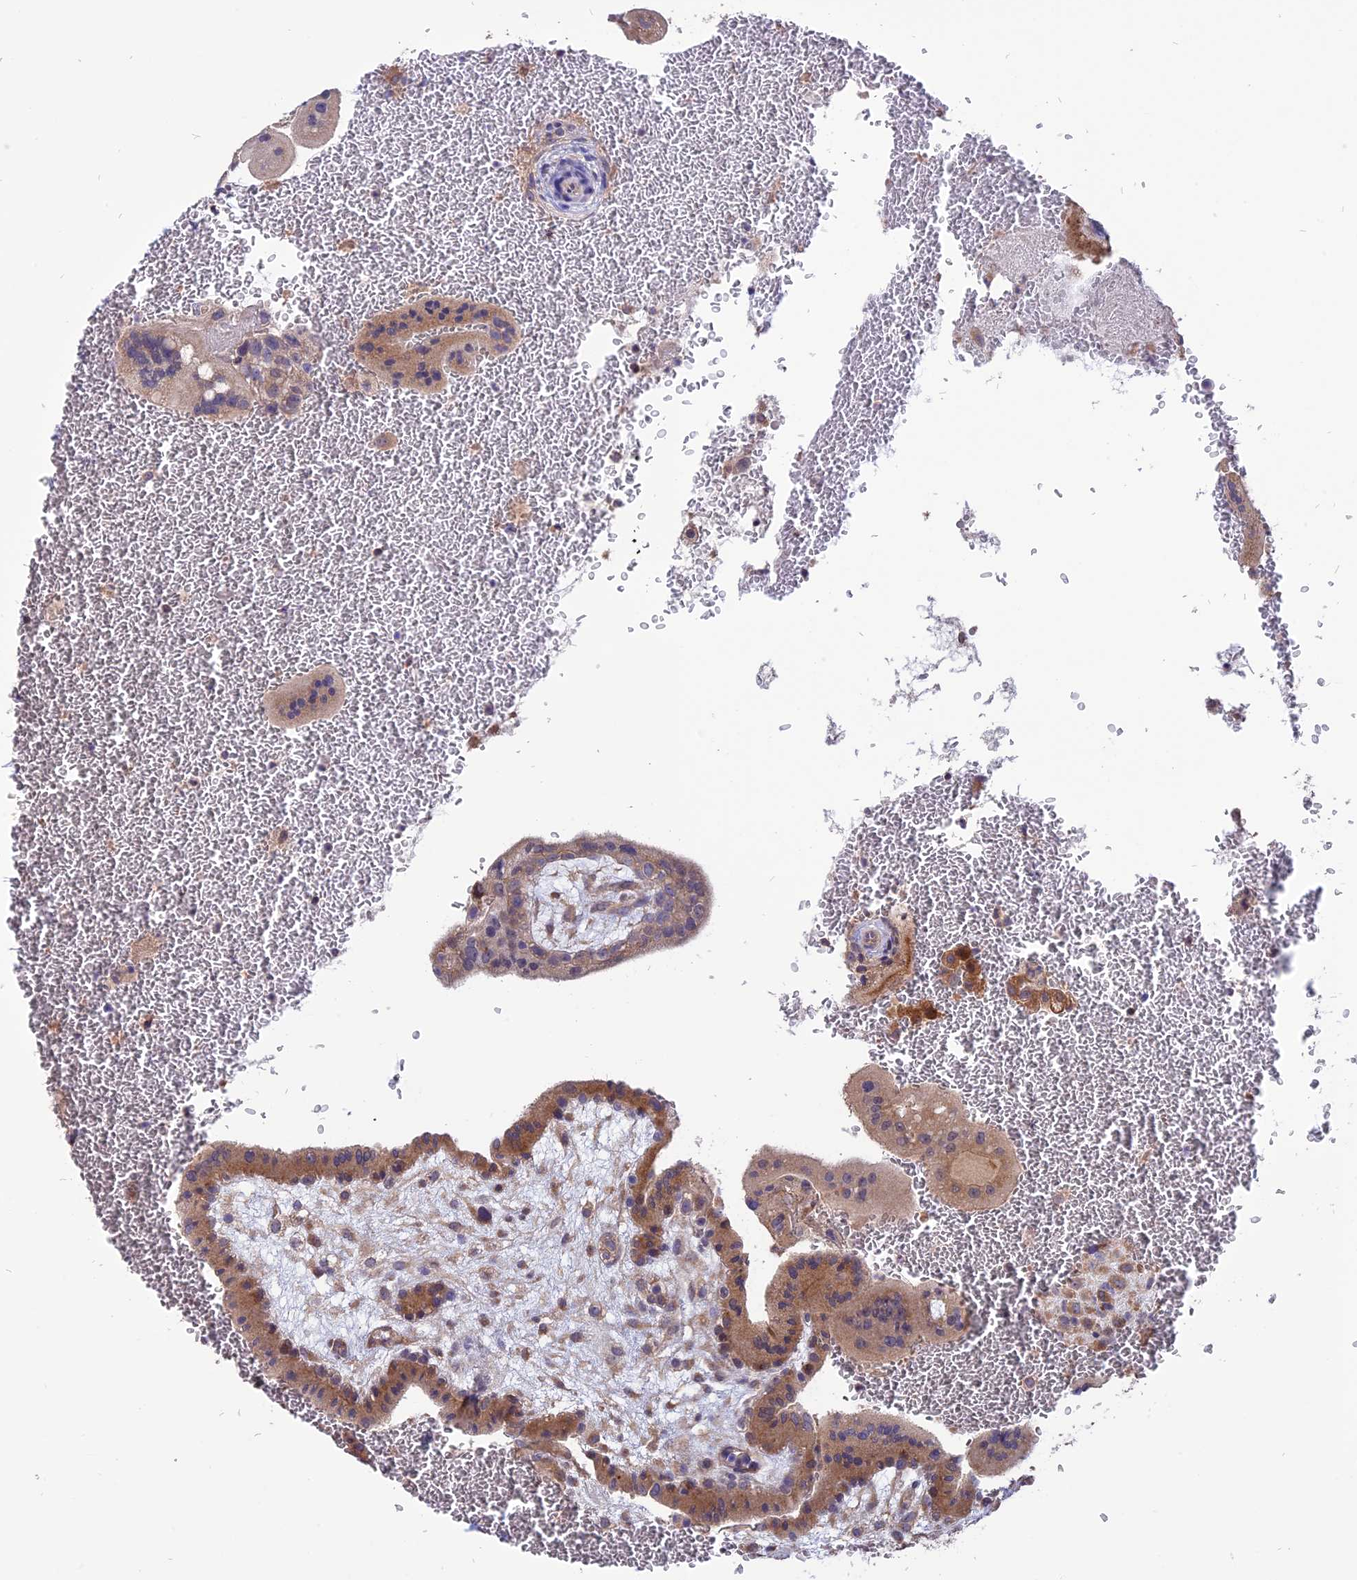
{"staining": {"intensity": "moderate", "quantity": "25%-75%", "location": "cytoplasmic/membranous"}, "tissue": "placenta", "cell_type": "Trophoblastic cells", "image_type": "normal", "snomed": [{"axis": "morphology", "description": "Normal tissue, NOS"}, {"axis": "topography", "description": "Placenta"}], "caption": "Moderate cytoplasmic/membranous protein staining is seen in about 25%-75% of trophoblastic cells in placenta.", "gene": "CARMIL2", "patient": {"sex": "female", "age": 35}}